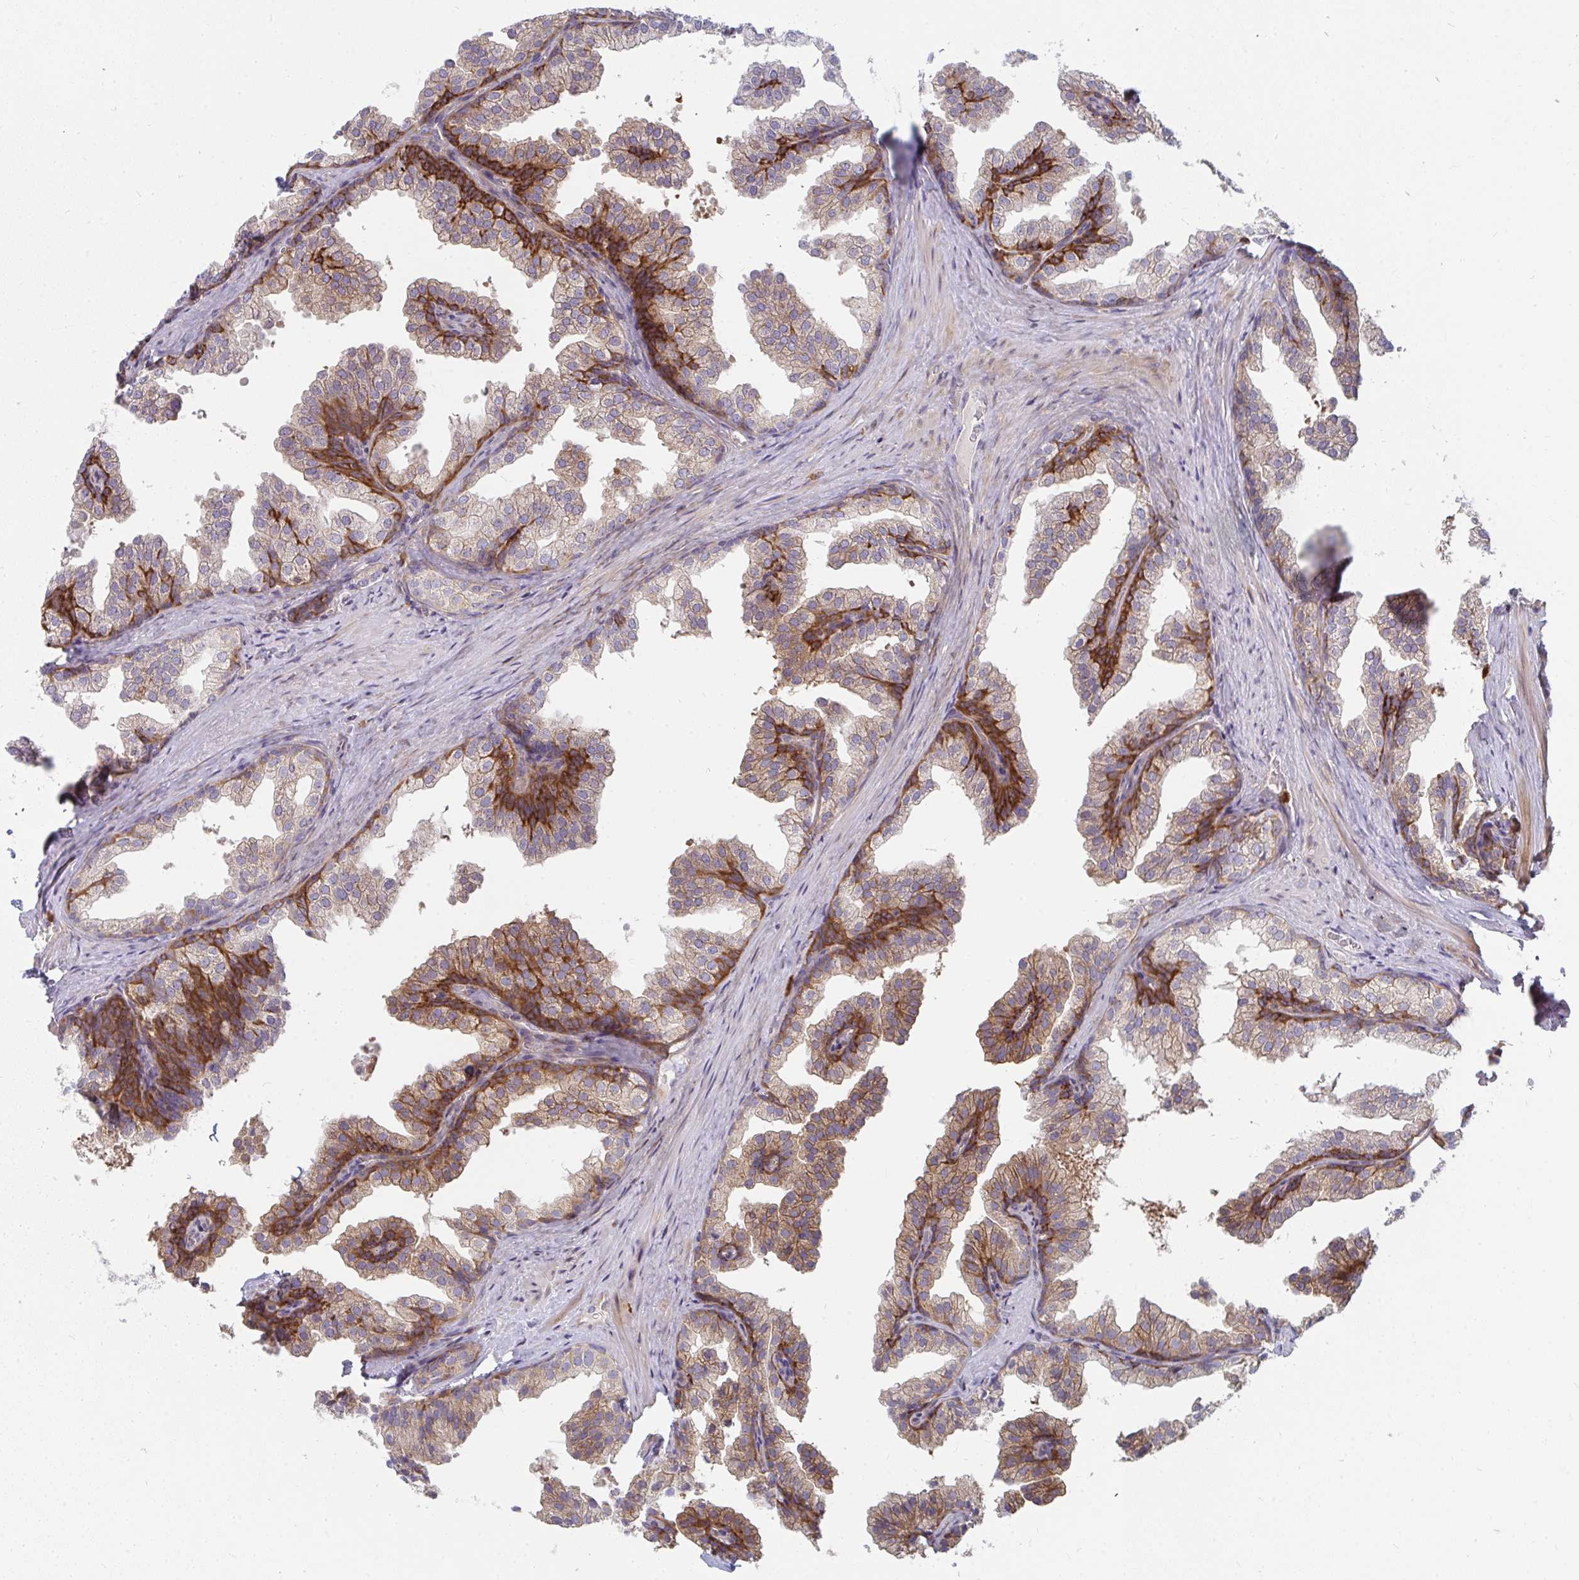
{"staining": {"intensity": "moderate", "quantity": "25%-75%", "location": "cytoplasmic/membranous"}, "tissue": "prostate", "cell_type": "Glandular cells", "image_type": "normal", "snomed": [{"axis": "morphology", "description": "Normal tissue, NOS"}, {"axis": "topography", "description": "Prostate"}], "caption": "DAB (3,3'-diaminobenzidine) immunohistochemical staining of unremarkable human prostate displays moderate cytoplasmic/membranous protein expression in approximately 25%-75% of glandular cells.", "gene": "CSF3R", "patient": {"sex": "male", "age": 37}}